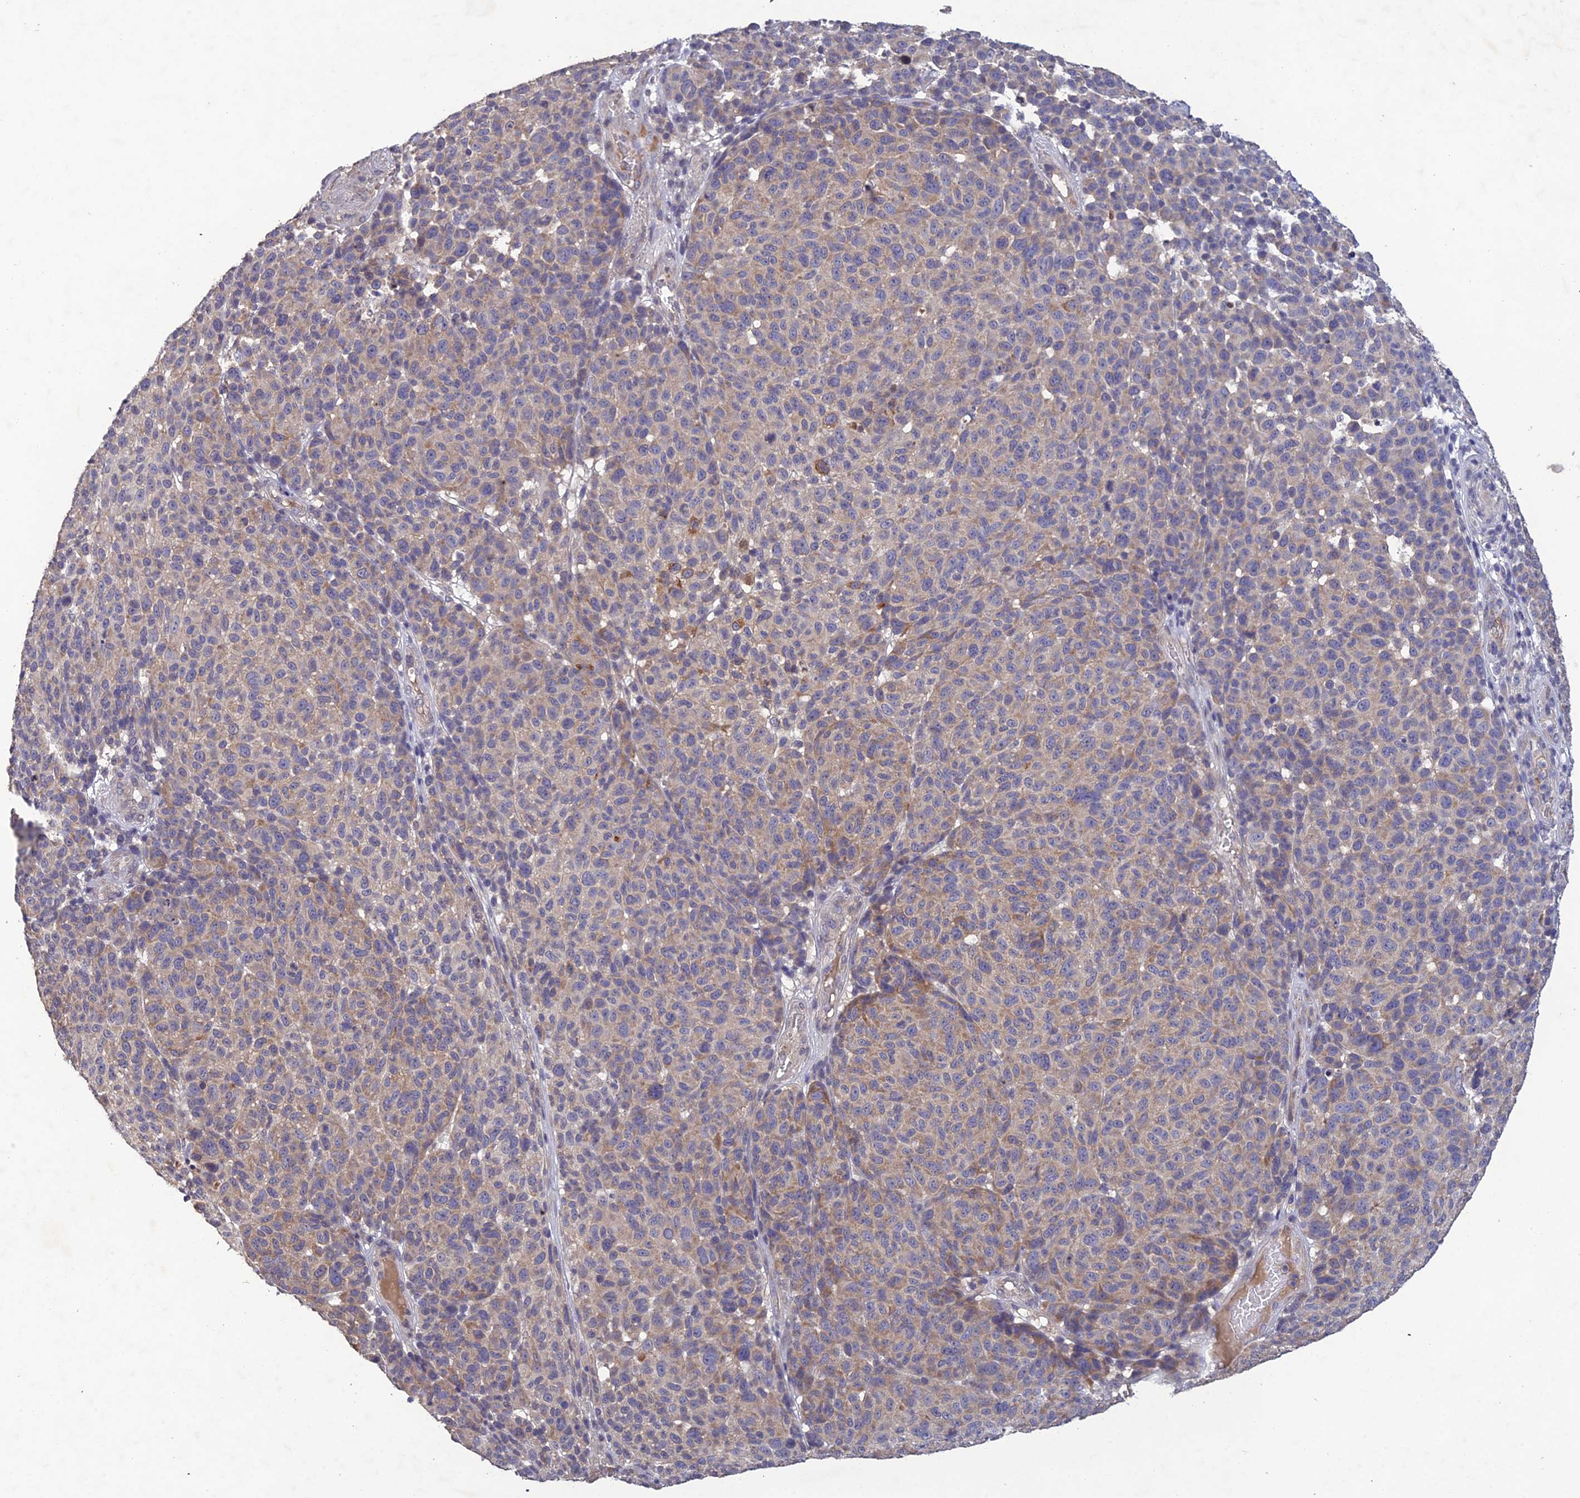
{"staining": {"intensity": "weak", "quantity": "<25%", "location": "cytoplasmic/membranous"}, "tissue": "melanoma", "cell_type": "Tumor cells", "image_type": "cancer", "snomed": [{"axis": "morphology", "description": "Malignant melanoma, NOS"}, {"axis": "topography", "description": "Skin"}], "caption": "IHC of malignant melanoma reveals no staining in tumor cells.", "gene": "SLC39A13", "patient": {"sex": "male", "age": 49}}